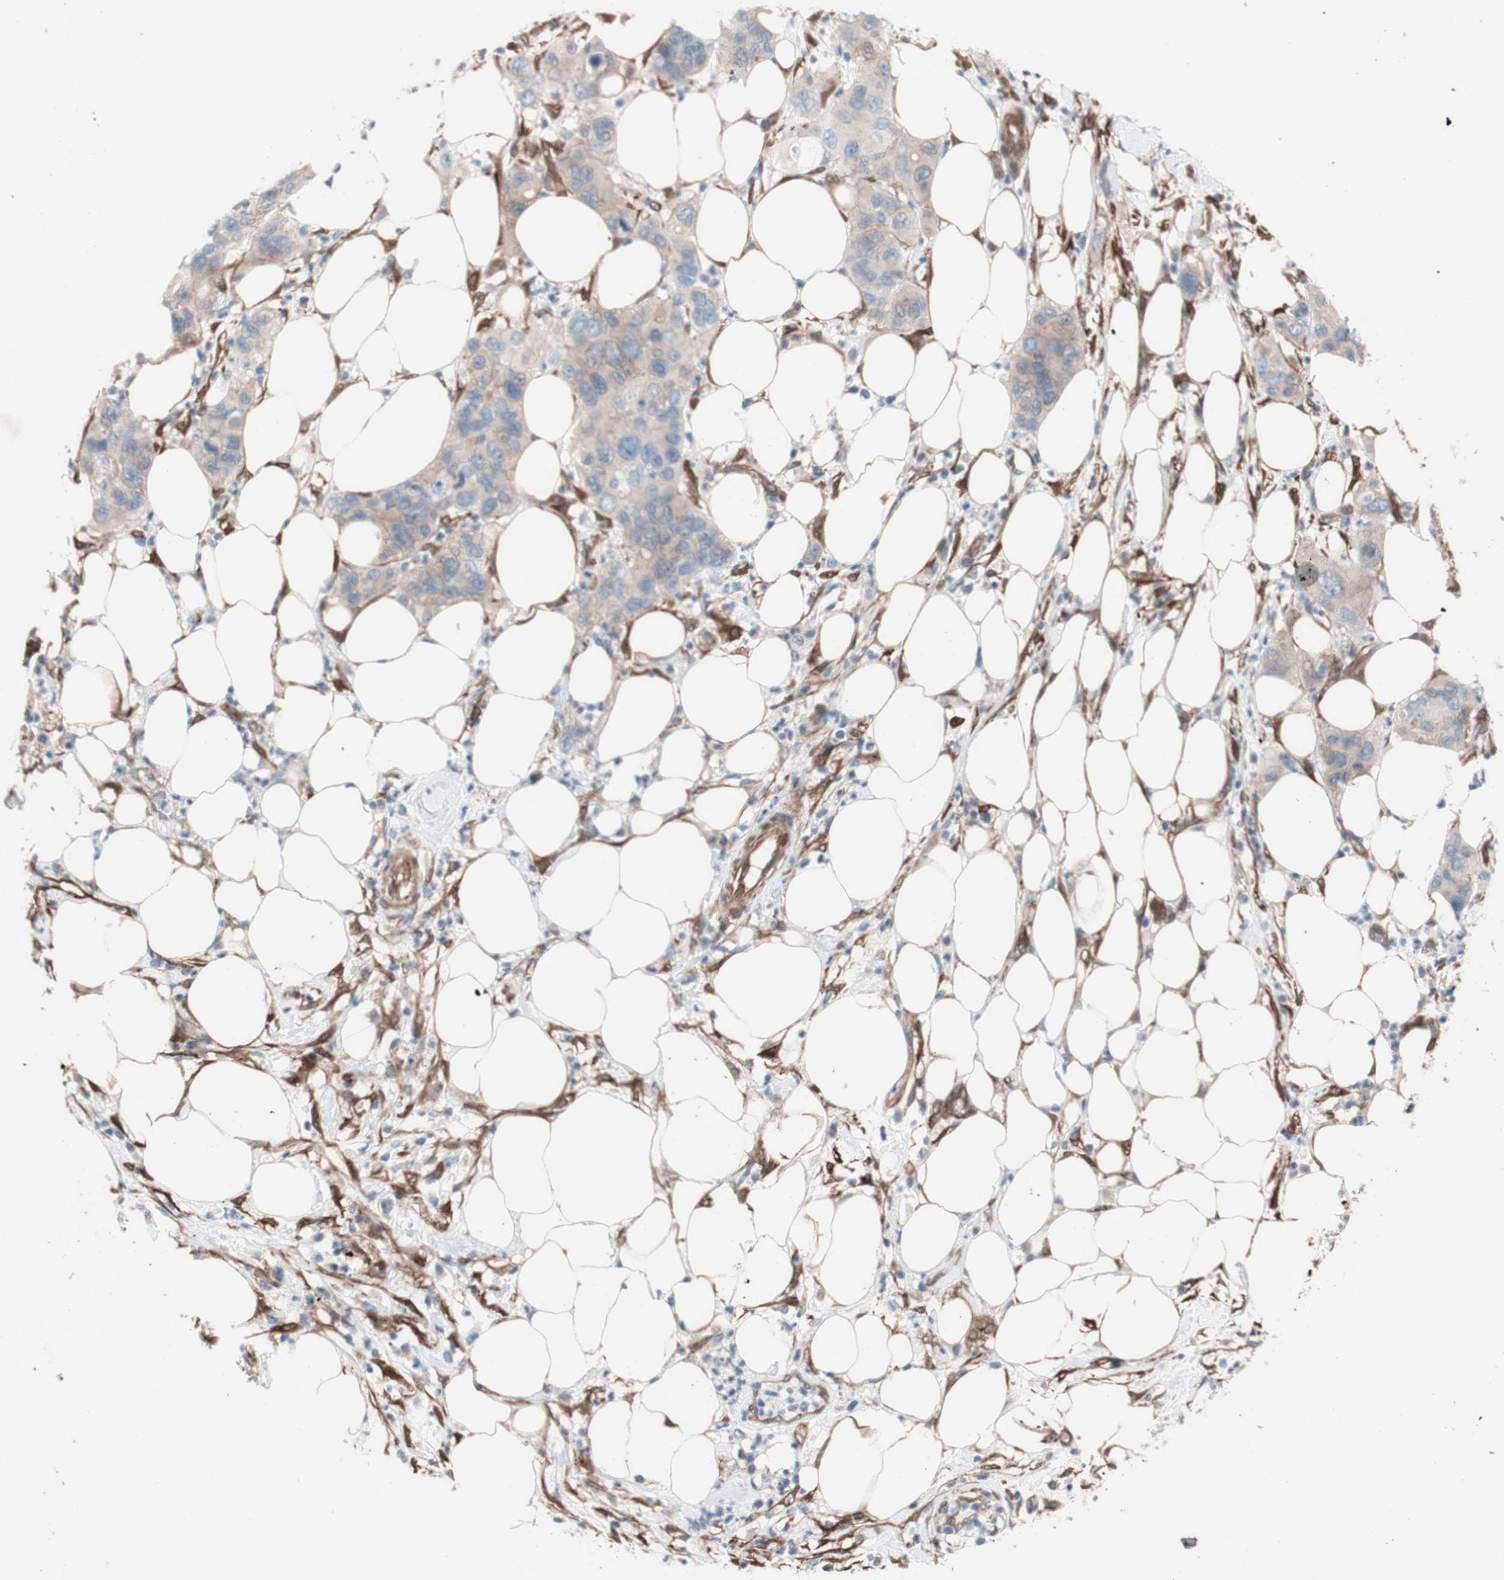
{"staining": {"intensity": "weak", "quantity": ">75%", "location": "cytoplasmic/membranous"}, "tissue": "pancreatic cancer", "cell_type": "Tumor cells", "image_type": "cancer", "snomed": [{"axis": "morphology", "description": "Adenocarcinoma, NOS"}, {"axis": "topography", "description": "Pancreas"}], "caption": "Immunohistochemistry photomicrograph of neoplastic tissue: human pancreatic cancer (adenocarcinoma) stained using IHC shows low levels of weak protein expression localized specifically in the cytoplasmic/membranous of tumor cells, appearing as a cytoplasmic/membranous brown color.", "gene": "CNN3", "patient": {"sex": "female", "age": 71}}